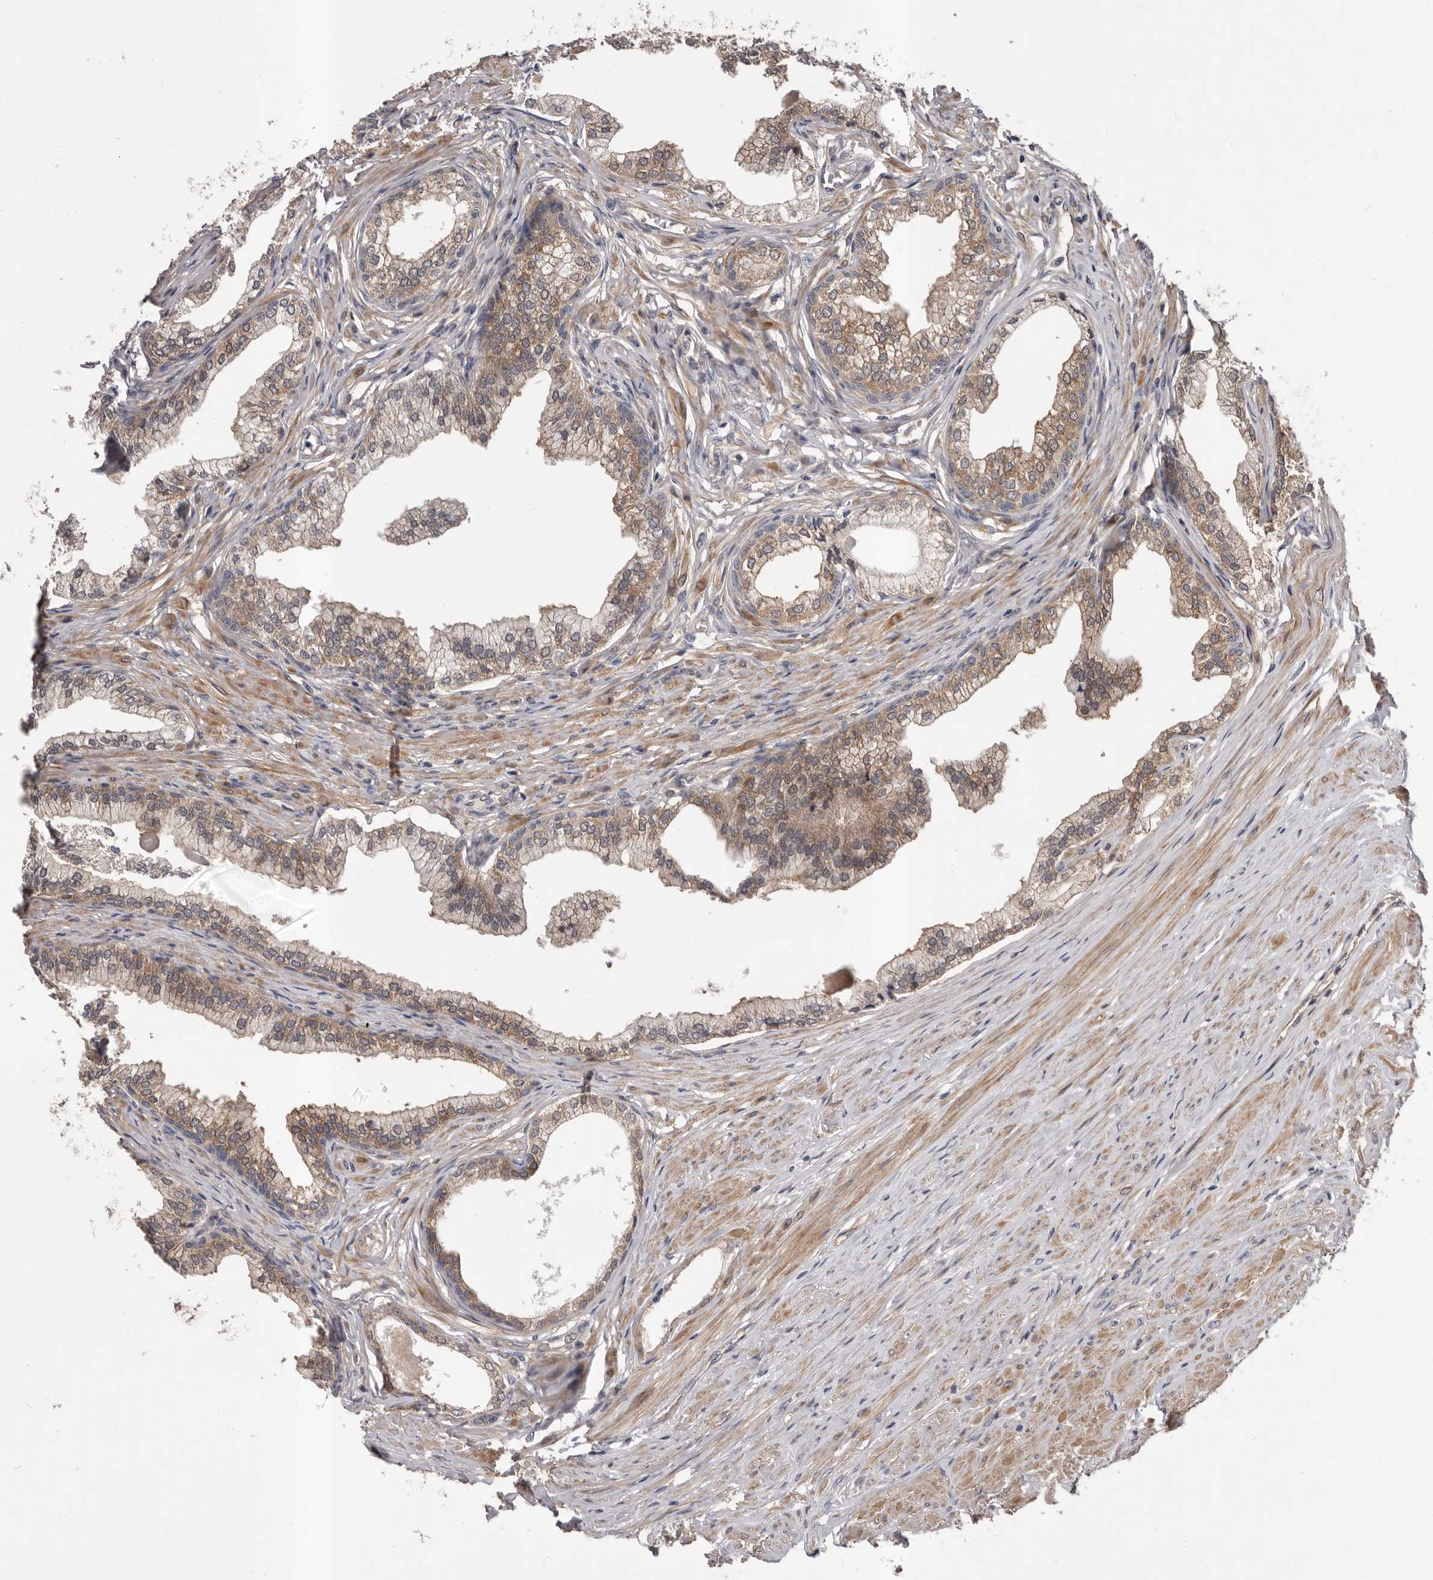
{"staining": {"intensity": "moderate", "quantity": ">75%", "location": "cytoplasmic/membranous"}, "tissue": "prostate", "cell_type": "Glandular cells", "image_type": "normal", "snomed": [{"axis": "morphology", "description": "Normal tissue, NOS"}, {"axis": "morphology", "description": "Urothelial carcinoma, Low grade"}, {"axis": "topography", "description": "Urinary bladder"}, {"axis": "topography", "description": "Prostate"}], "caption": "Protein staining by IHC exhibits moderate cytoplasmic/membranous expression in about >75% of glandular cells in unremarkable prostate. (Stains: DAB in brown, nuclei in blue, Microscopy: brightfield microscopy at high magnification).", "gene": "PRKD1", "patient": {"sex": "male", "age": 60}}